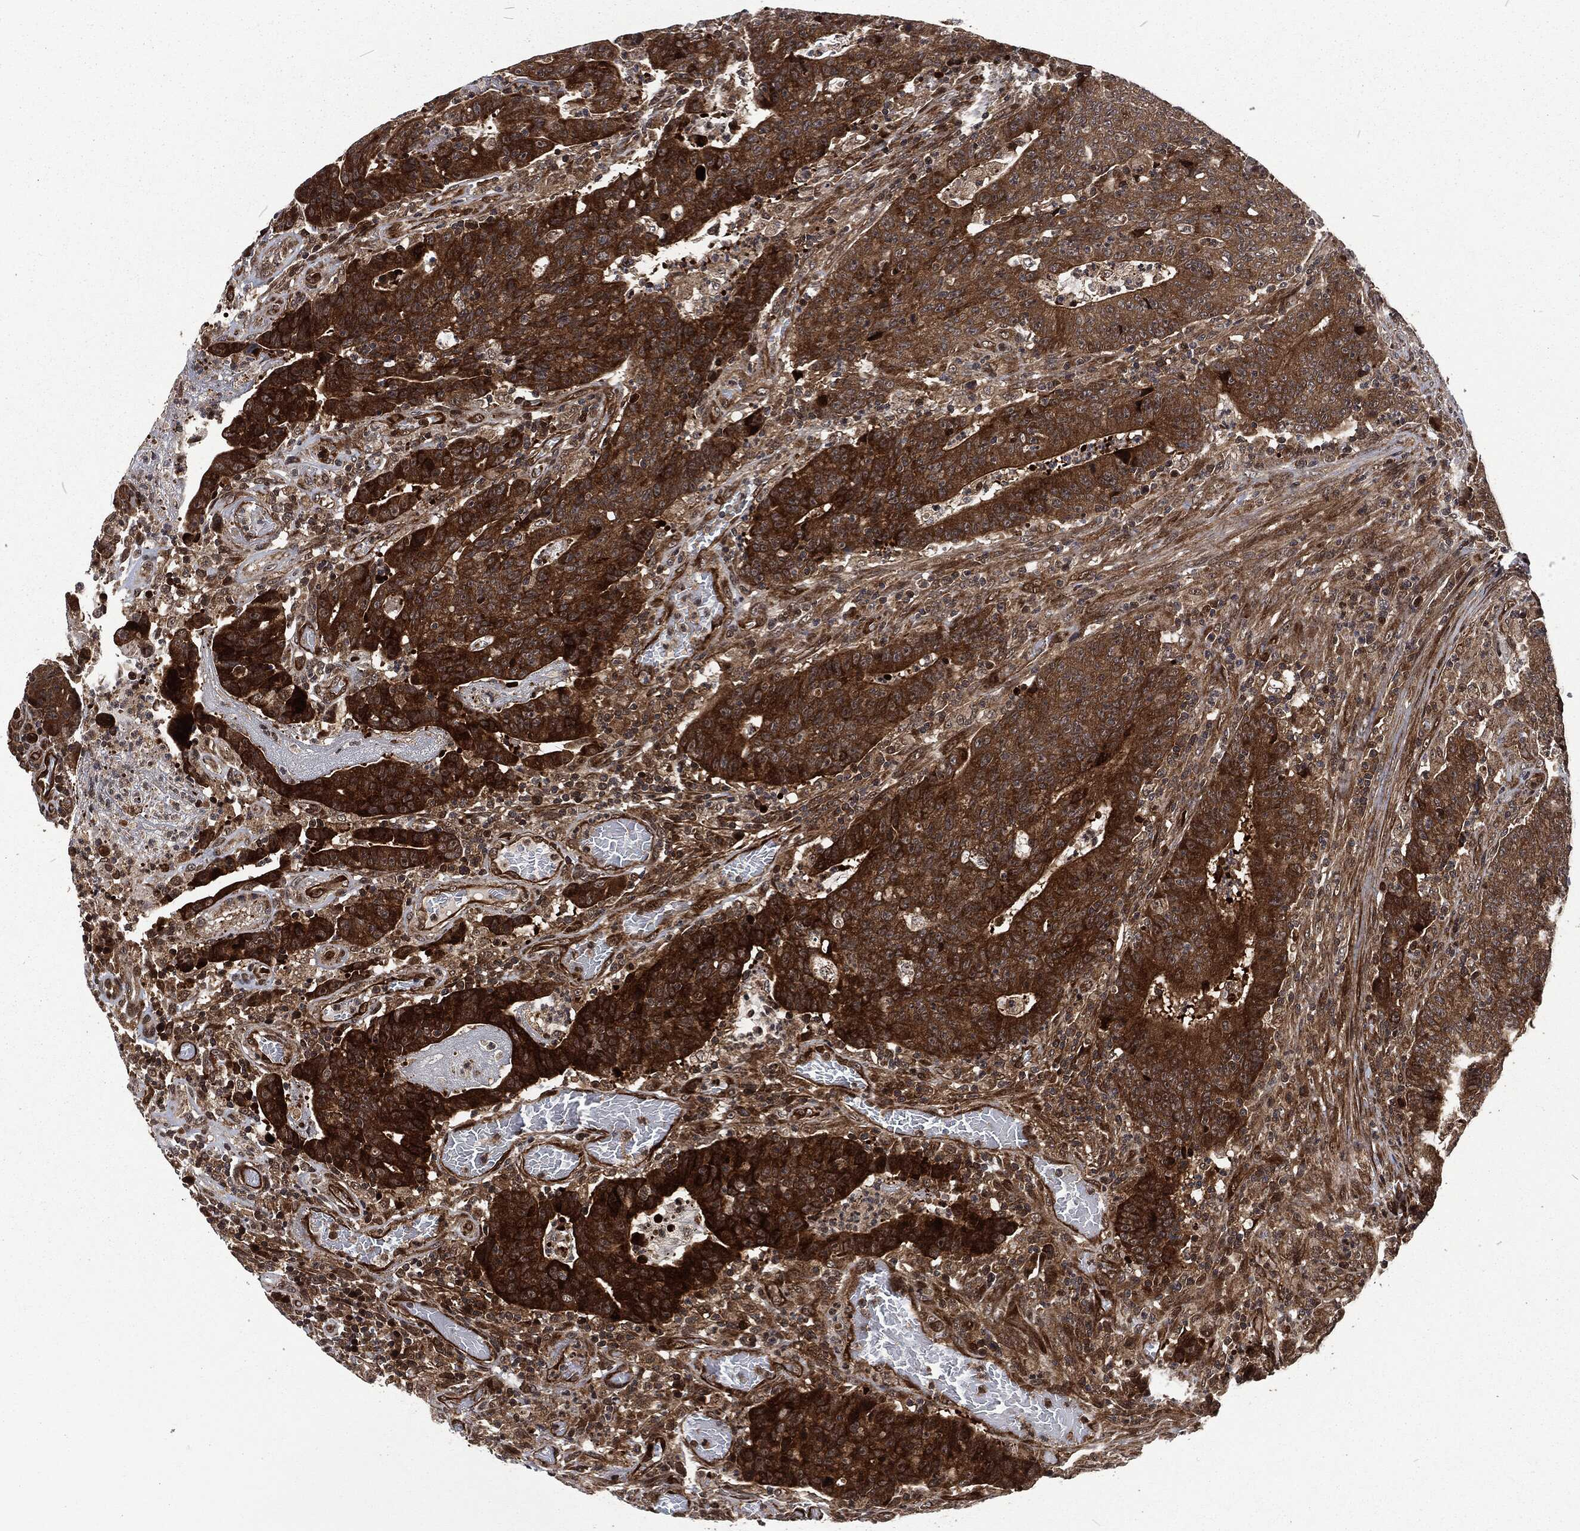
{"staining": {"intensity": "strong", "quantity": ">75%", "location": "cytoplasmic/membranous"}, "tissue": "colorectal cancer", "cell_type": "Tumor cells", "image_type": "cancer", "snomed": [{"axis": "morphology", "description": "Adenocarcinoma, NOS"}, {"axis": "topography", "description": "Colon"}], "caption": "About >75% of tumor cells in human colorectal cancer (adenocarcinoma) demonstrate strong cytoplasmic/membranous protein positivity as visualized by brown immunohistochemical staining.", "gene": "CMPK2", "patient": {"sex": "female", "age": 75}}